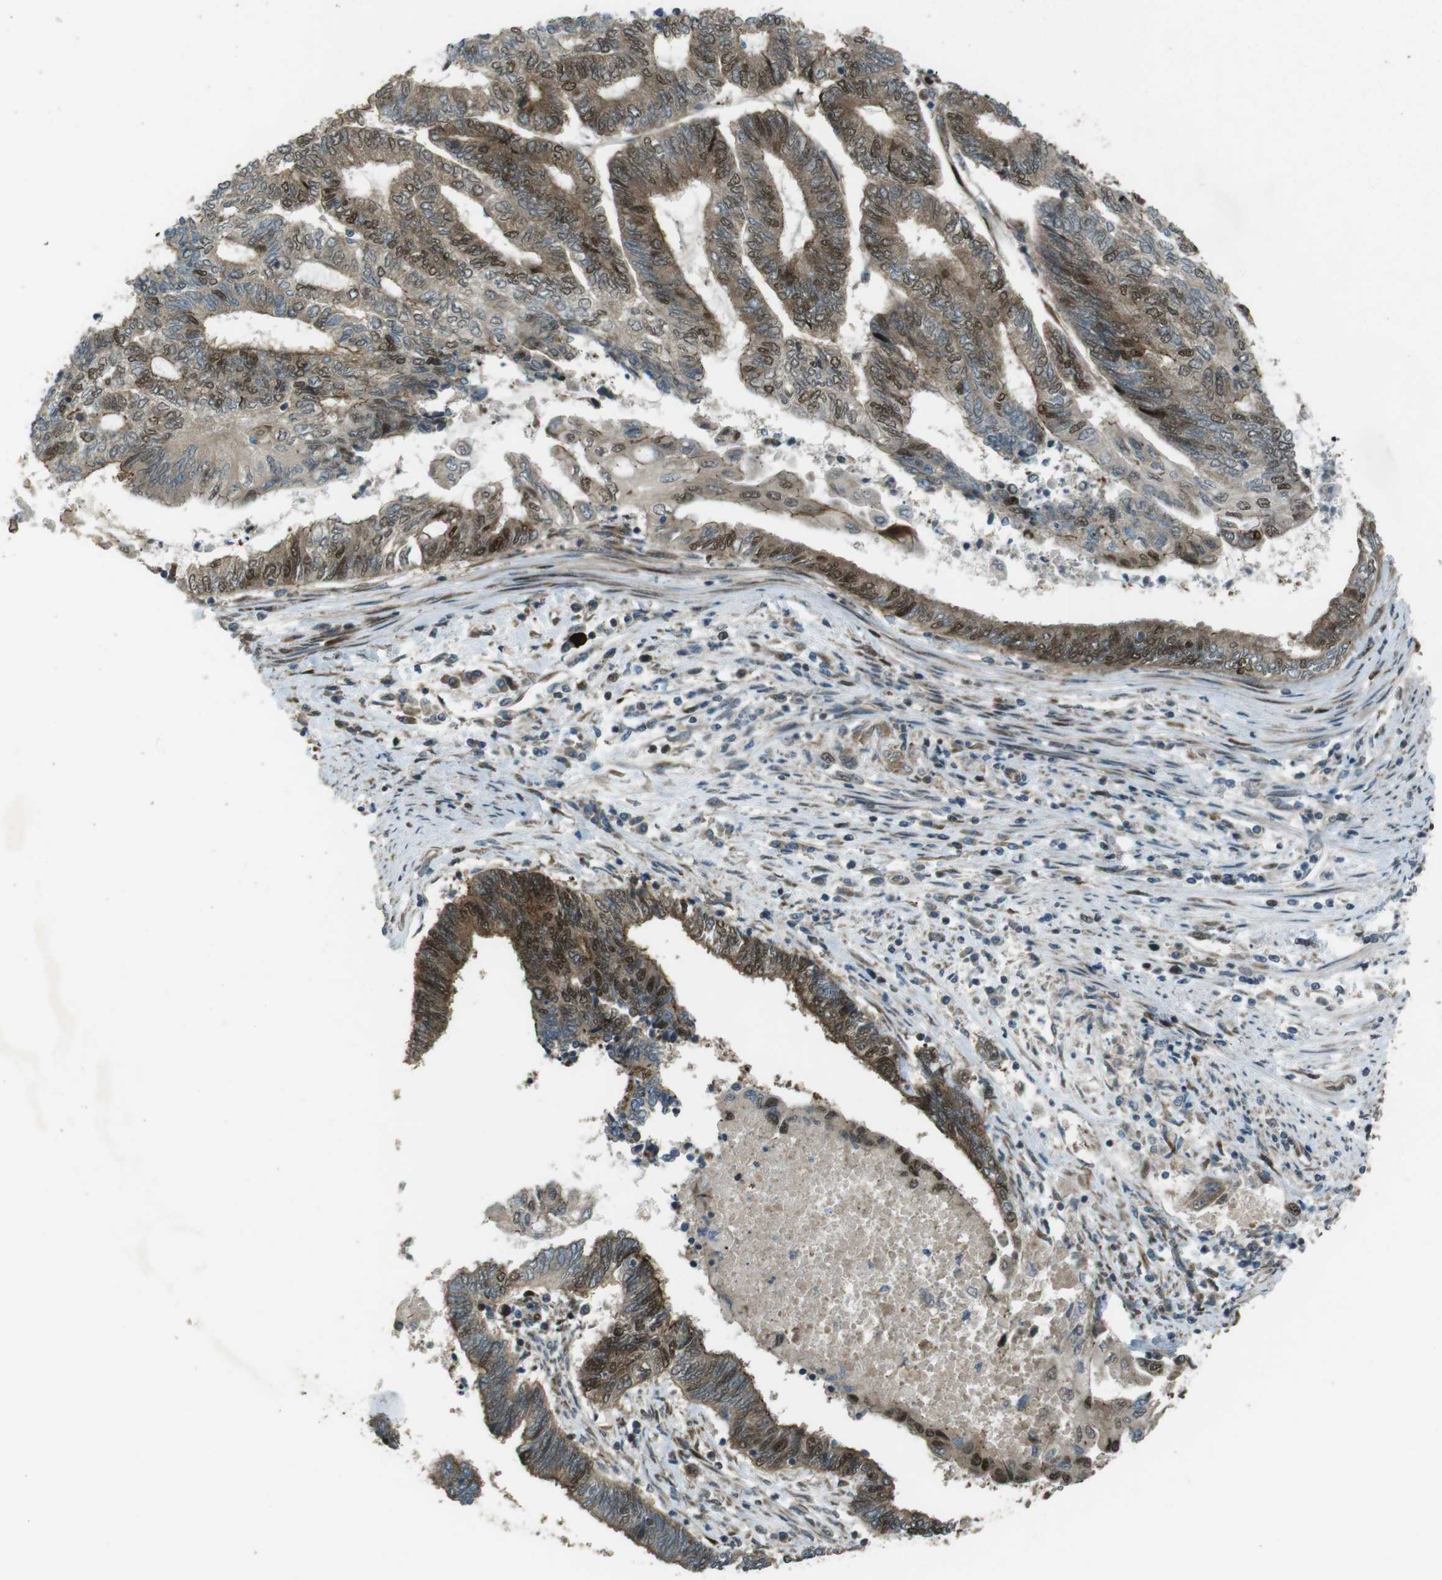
{"staining": {"intensity": "moderate", "quantity": "25%-75%", "location": "nuclear"}, "tissue": "endometrial cancer", "cell_type": "Tumor cells", "image_type": "cancer", "snomed": [{"axis": "morphology", "description": "Adenocarcinoma, NOS"}, {"axis": "topography", "description": "Uterus"}, {"axis": "topography", "description": "Endometrium"}], "caption": "This histopathology image shows adenocarcinoma (endometrial) stained with IHC to label a protein in brown. The nuclear of tumor cells show moderate positivity for the protein. Nuclei are counter-stained blue.", "gene": "ZNF330", "patient": {"sex": "female", "age": 70}}